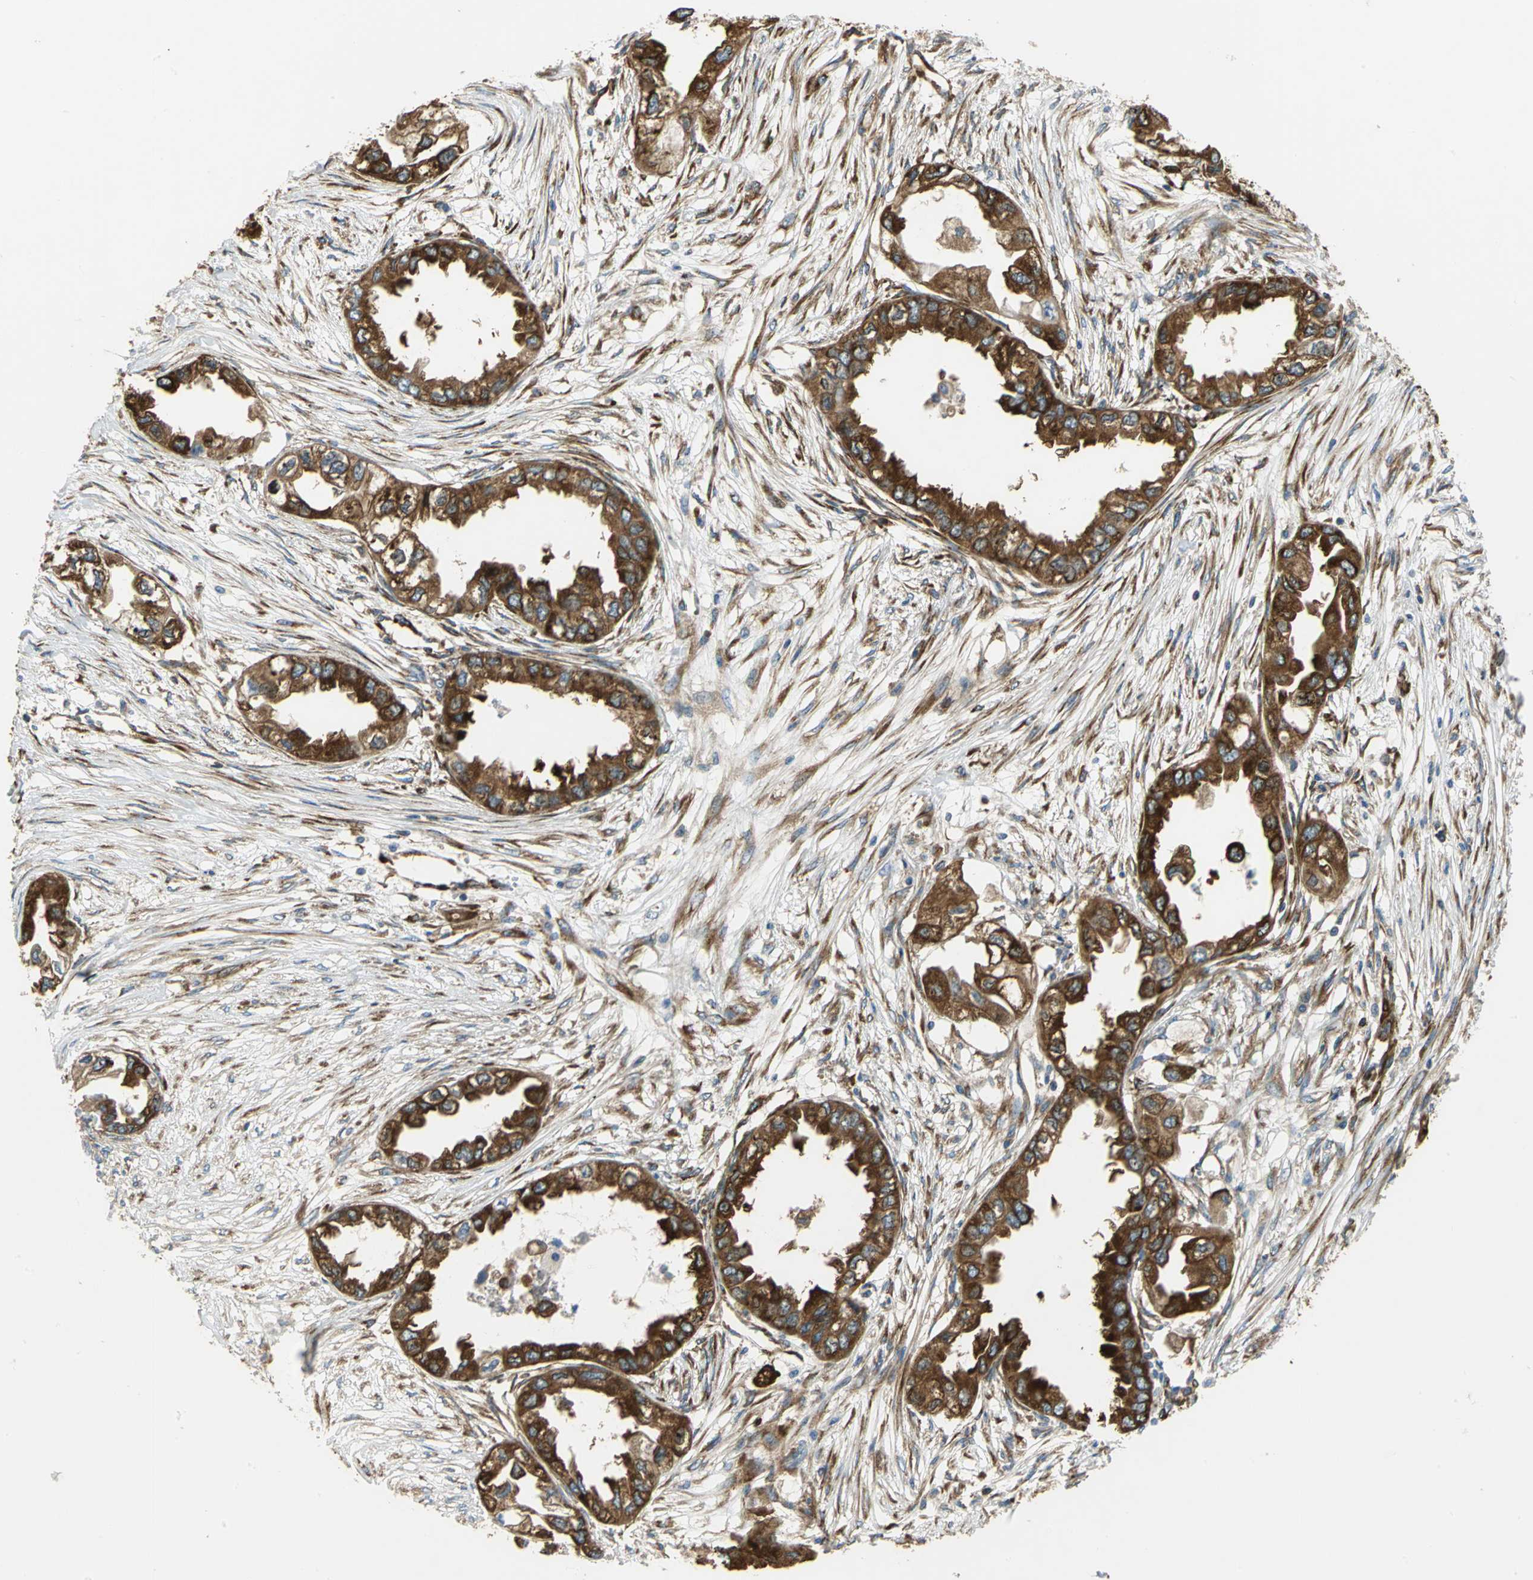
{"staining": {"intensity": "strong", "quantity": ">75%", "location": "cytoplasmic/membranous"}, "tissue": "endometrial cancer", "cell_type": "Tumor cells", "image_type": "cancer", "snomed": [{"axis": "morphology", "description": "Adenocarcinoma, NOS"}, {"axis": "topography", "description": "Endometrium"}], "caption": "Immunohistochemistry (IHC) micrograph of endometrial cancer stained for a protein (brown), which demonstrates high levels of strong cytoplasmic/membranous expression in about >75% of tumor cells.", "gene": "YBX1", "patient": {"sex": "female", "age": 67}}